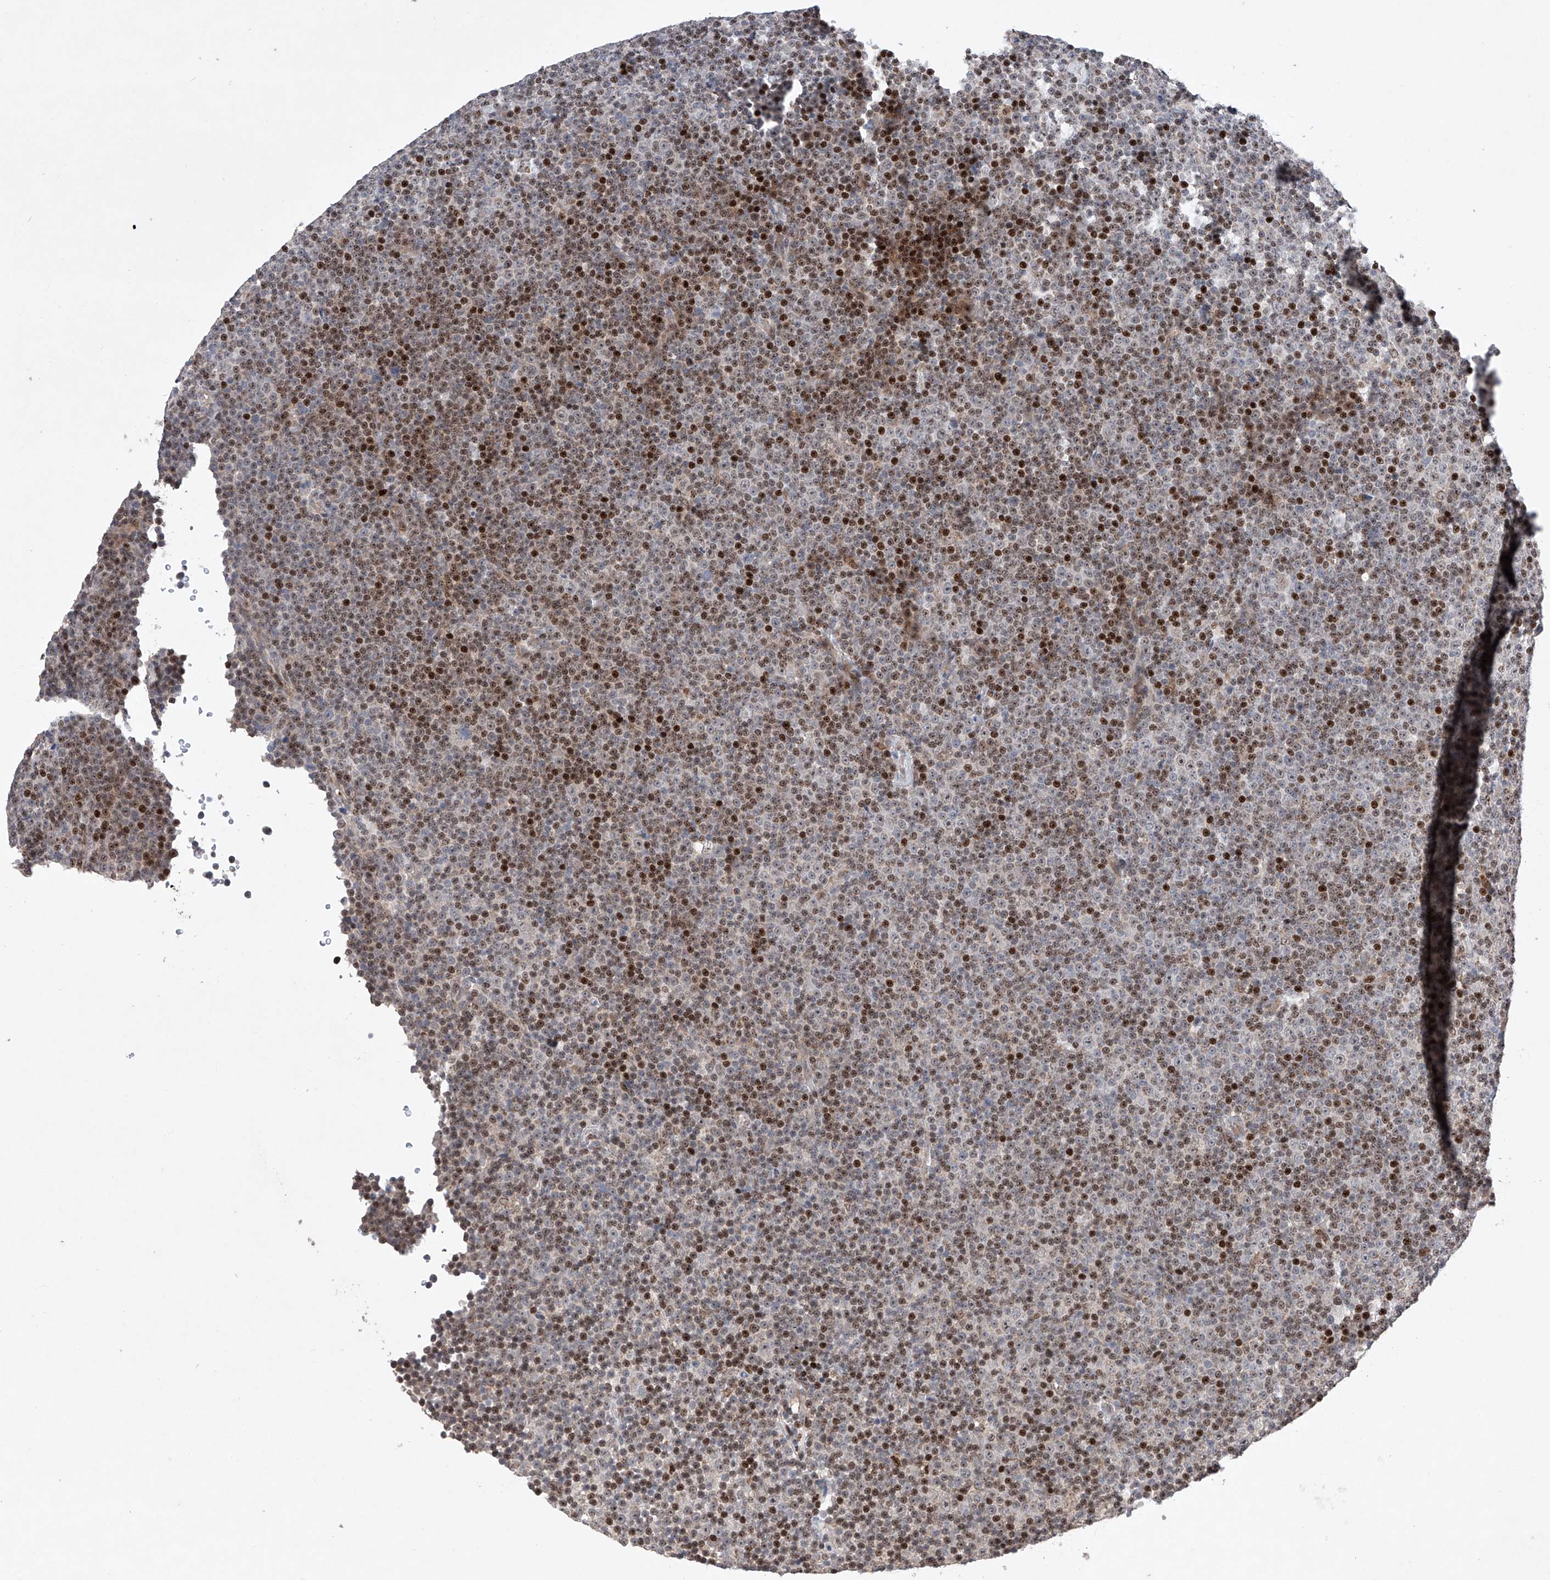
{"staining": {"intensity": "strong", "quantity": "25%-75%", "location": "nuclear"}, "tissue": "lymphoma", "cell_type": "Tumor cells", "image_type": "cancer", "snomed": [{"axis": "morphology", "description": "Malignant lymphoma, non-Hodgkin's type, Low grade"}, {"axis": "topography", "description": "Lymph node"}], "caption": "Strong nuclear positivity is appreciated in about 25%-75% of tumor cells in malignant lymphoma, non-Hodgkin's type (low-grade).", "gene": "AFG1L", "patient": {"sex": "female", "age": 67}}